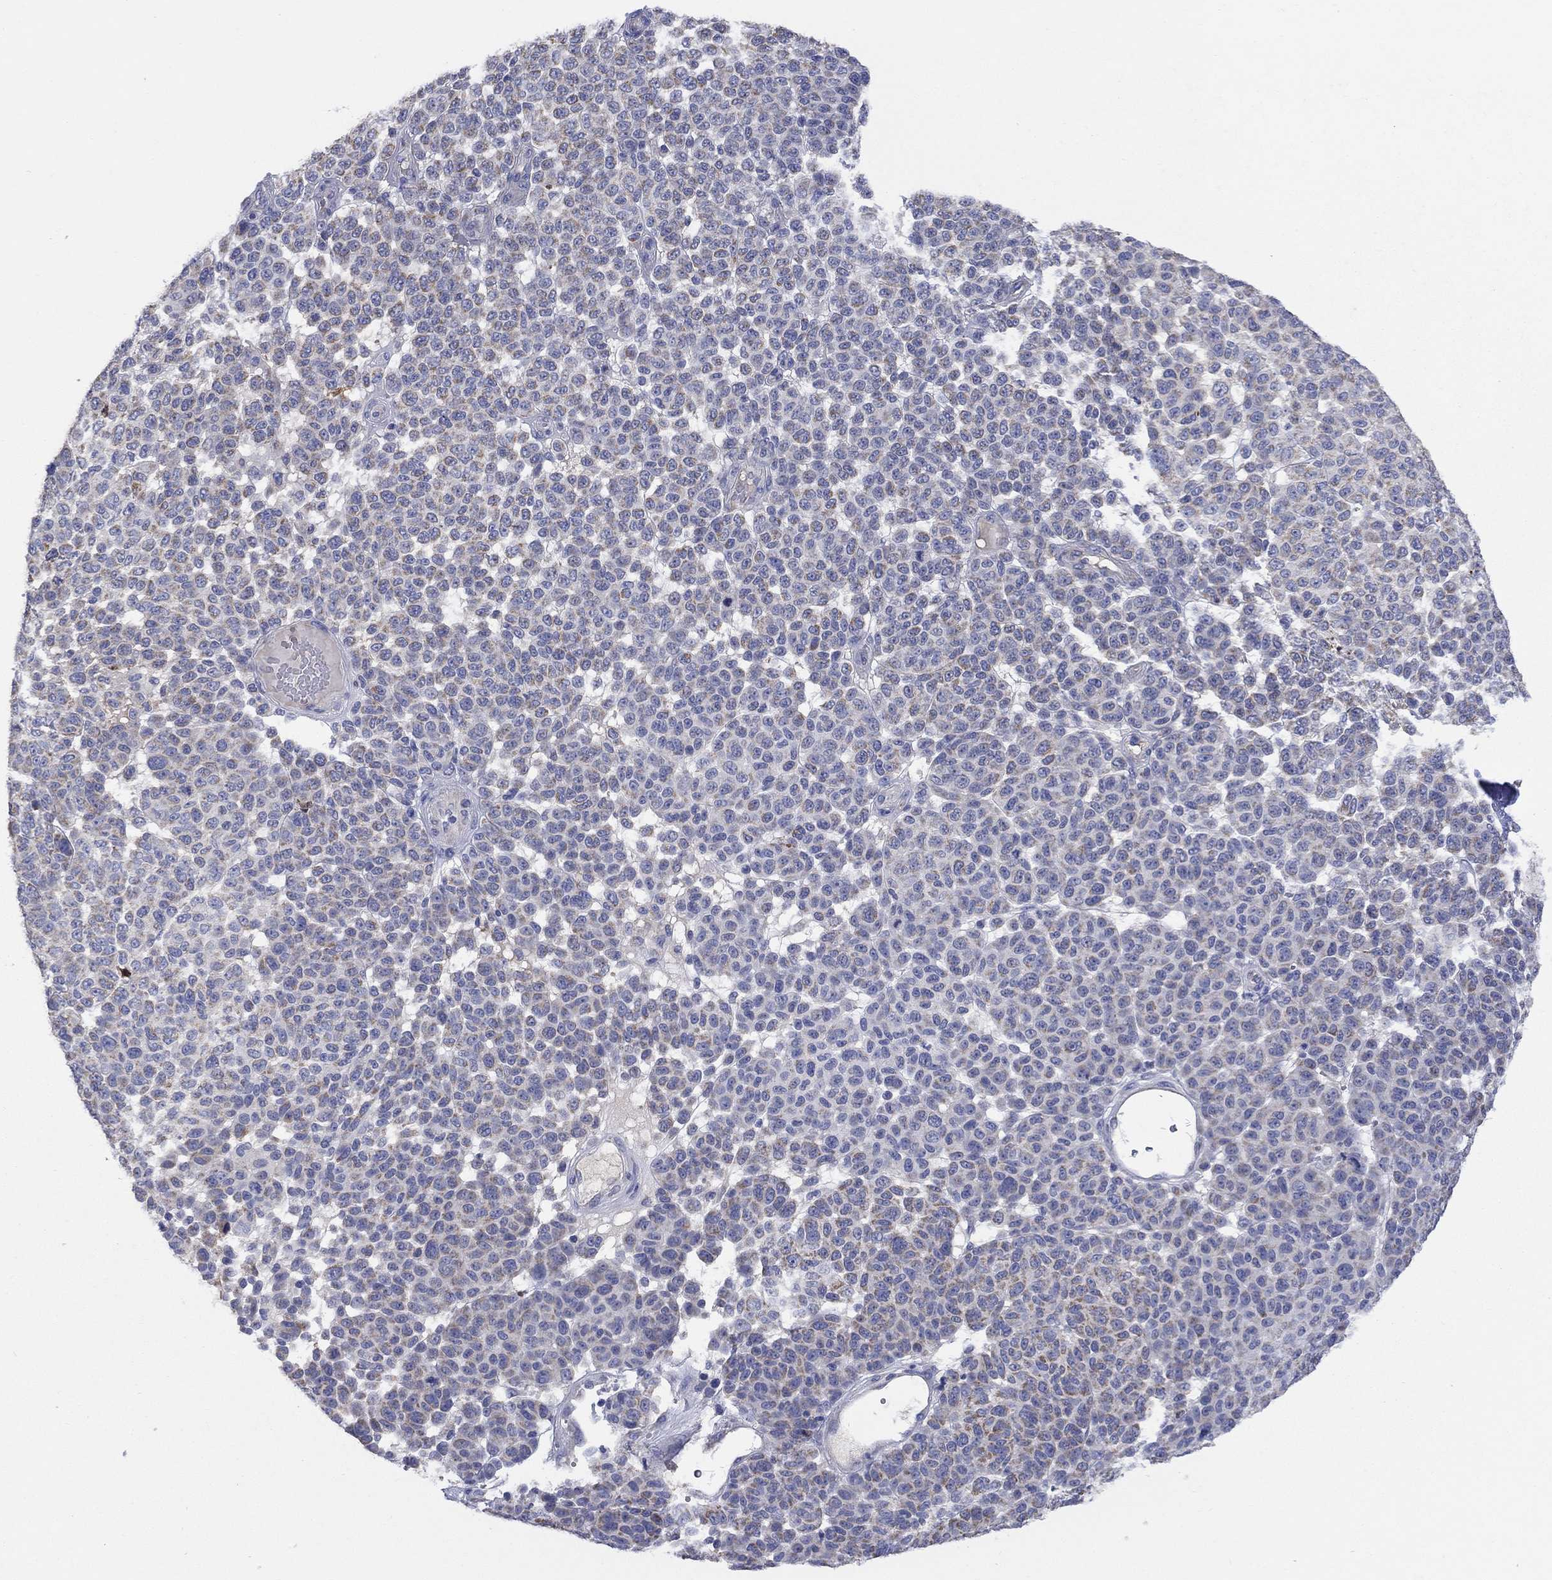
{"staining": {"intensity": "moderate", "quantity": "25%-75%", "location": "cytoplasmic/membranous"}, "tissue": "melanoma", "cell_type": "Tumor cells", "image_type": "cancer", "snomed": [{"axis": "morphology", "description": "Malignant melanoma, NOS"}, {"axis": "topography", "description": "Skin"}], "caption": "Tumor cells show moderate cytoplasmic/membranous expression in approximately 25%-75% of cells in melanoma. (DAB (3,3'-diaminobenzidine) IHC with brightfield microscopy, high magnification).", "gene": "CLVS1", "patient": {"sex": "male", "age": 59}}